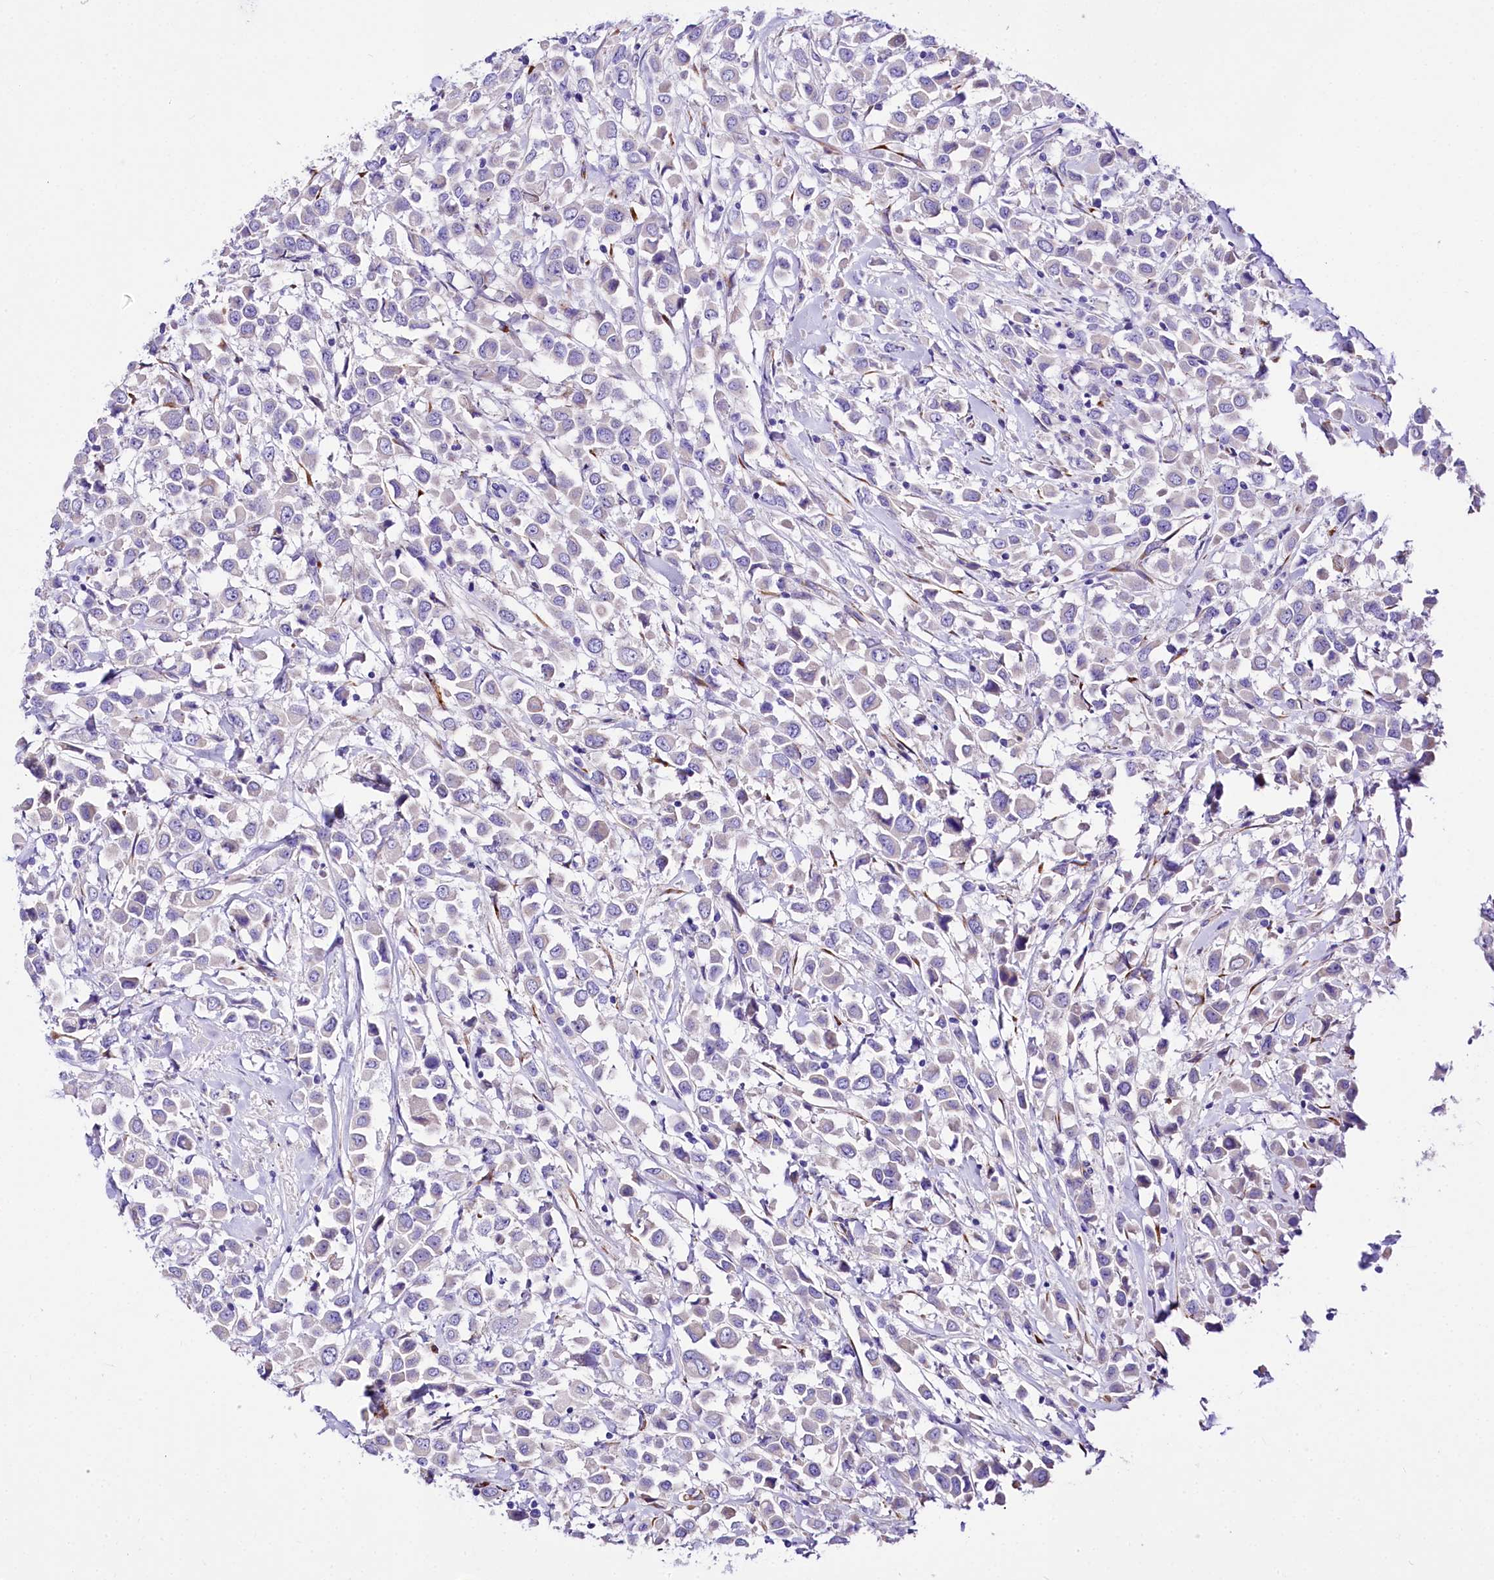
{"staining": {"intensity": "negative", "quantity": "none", "location": "none"}, "tissue": "breast cancer", "cell_type": "Tumor cells", "image_type": "cancer", "snomed": [{"axis": "morphology", "description": "Duct carcinoma"}, {"axis": "topography", "description": "Breast"}], "caption": "IHC of breast cancer shows no staining in tumor cells.", "gene": "A2ML1", "patient": {"sex": "female", "age": 61}}